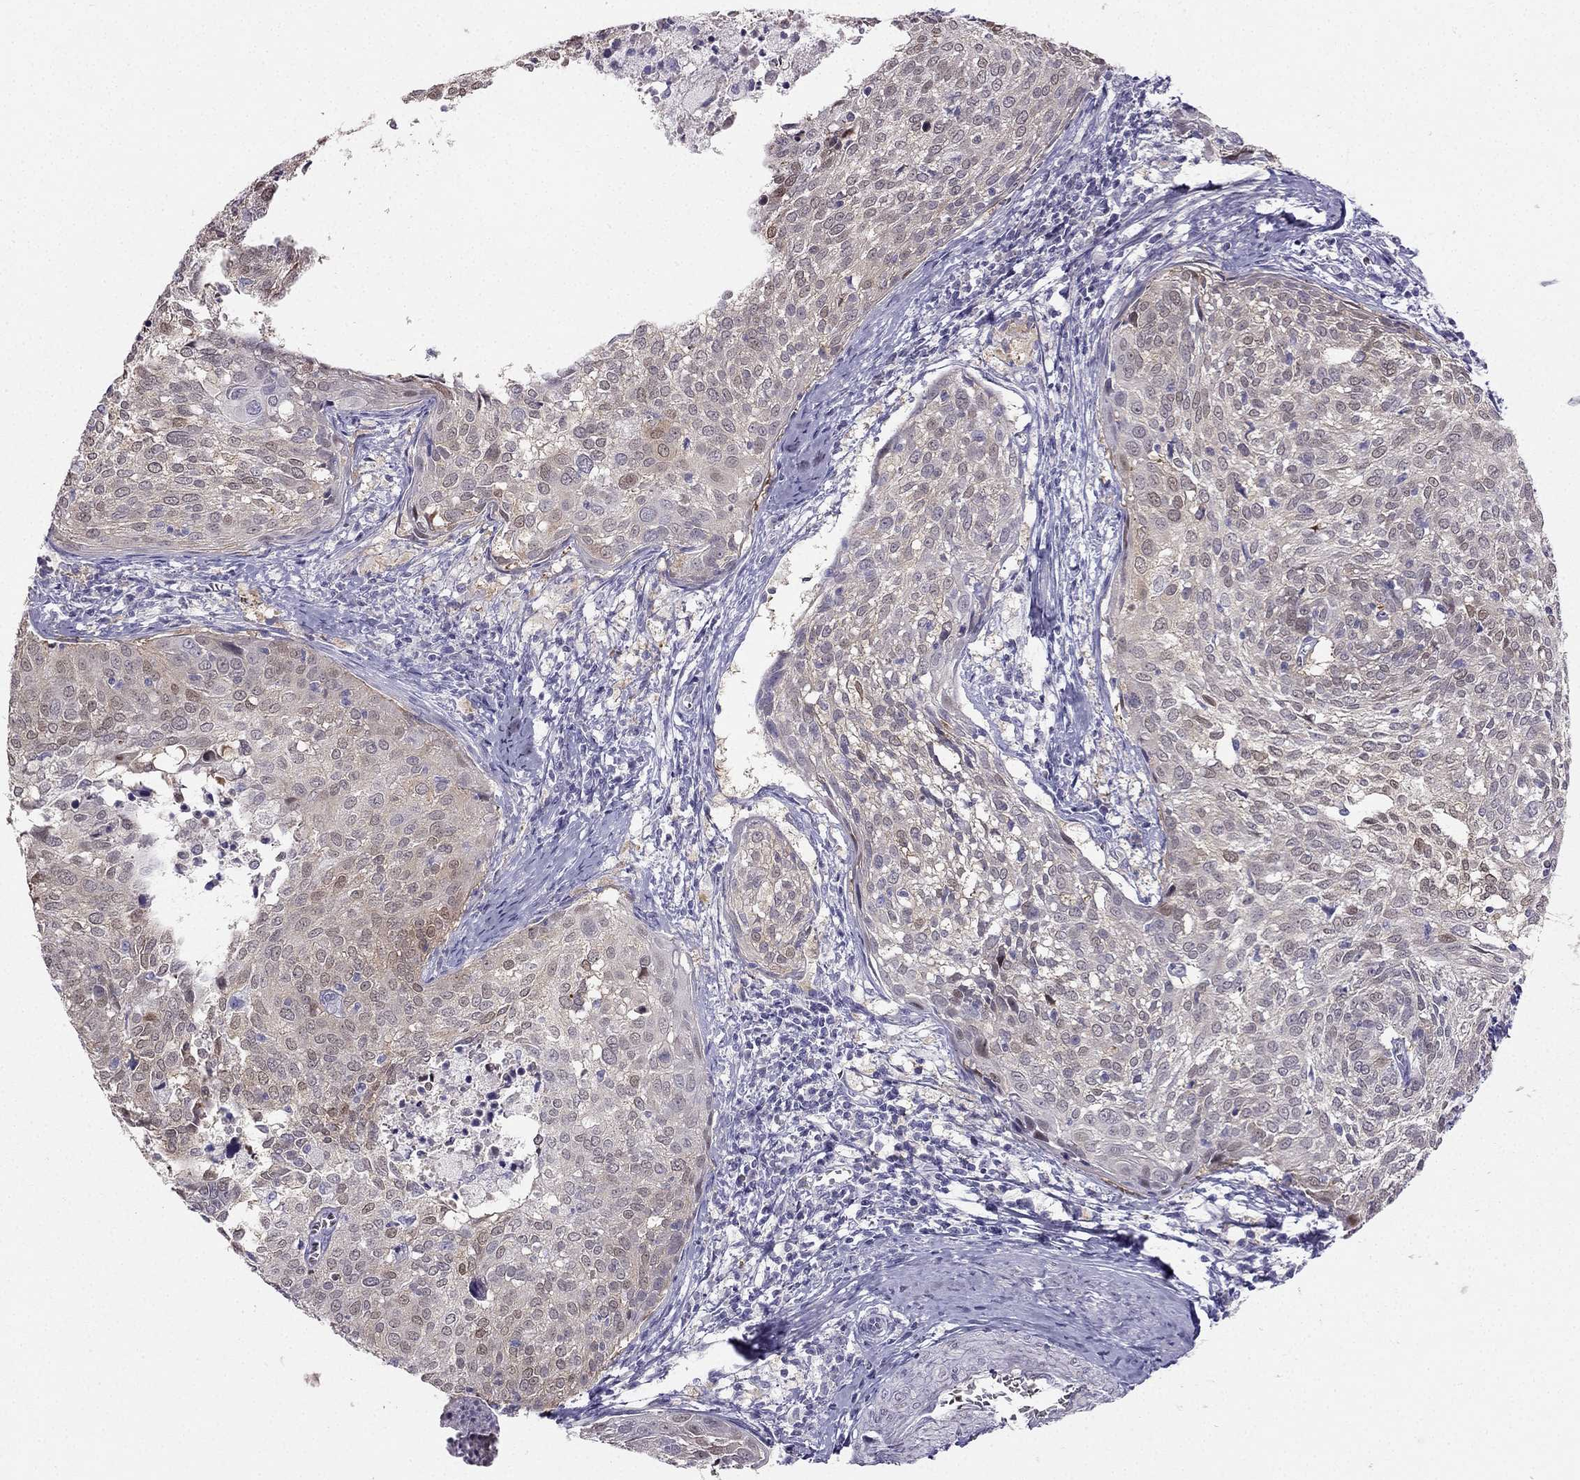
{"staining": {"intensity": "weak", "quantity": "<25%", "location": "nuclear"}, "tissue": "cervical cancer", "cell_type": "Tumor cells", "image_type": "cancer", "snomed": [{"axis": "morphology", "description": "Squamous cell carcinoma, NOS"}, {"axis": "topography", "description": "Cervix"}], "caption": "Photomicrograph shows no significant protein expression in tumor cells of cervical cancer.", "gene": "RSPH14", "patient": {"sex": "female", "age": 39}}